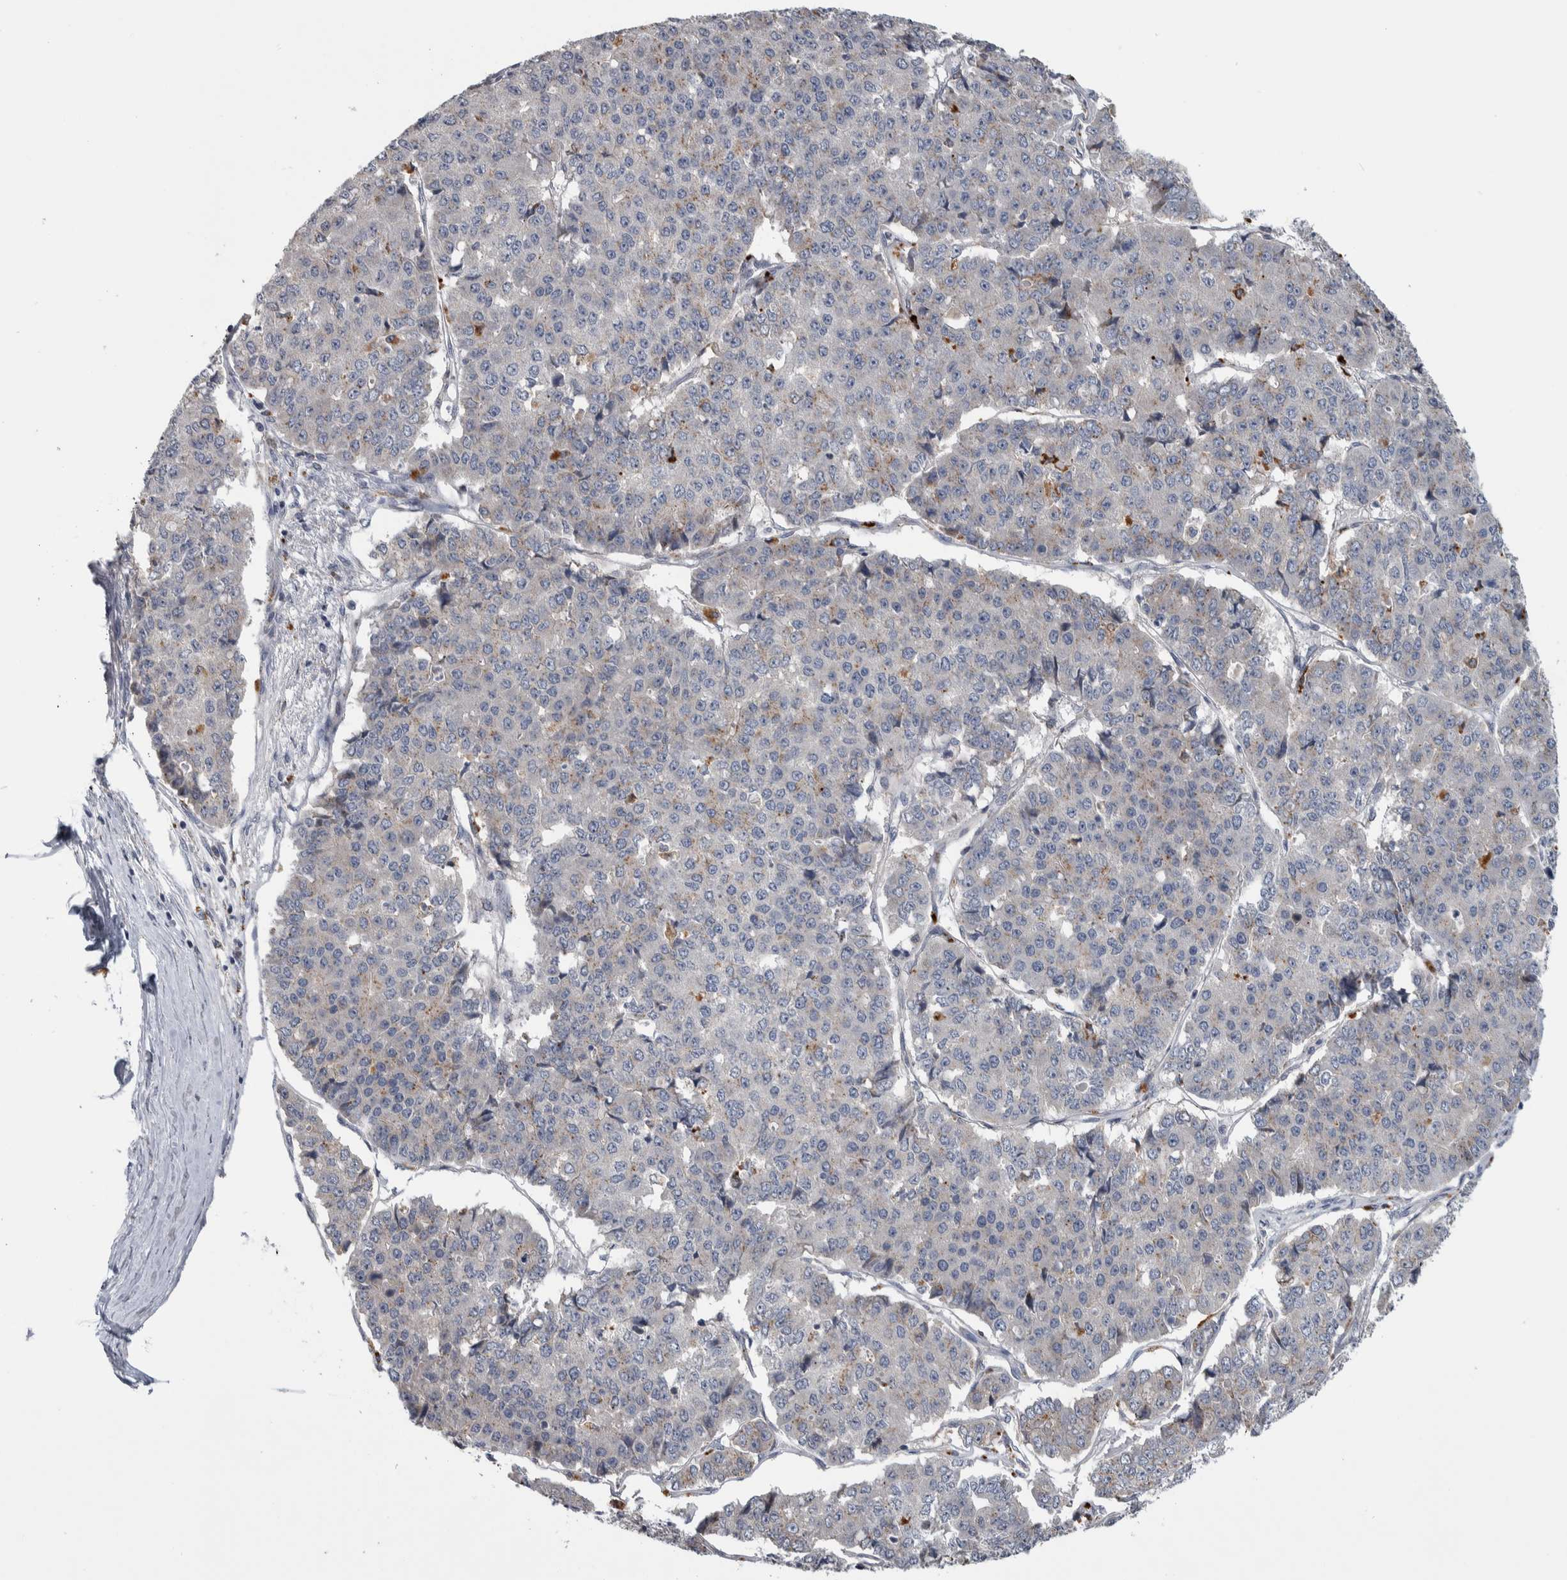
{"staining": {"intensity": "weak", "quantity": "<25%", "location": "cytoplasmic/membranous"}, "tissue": "pancreatic cancer", "cell_type": "Tumor cells", "image_type": "cancer", "snomed": [{"axis": "morphology", "description": "Adenocarcinoma, NOS"}, {"axis": "topography", "description": "Pancreas"}], "caption": "A histopathology image of human pancreatic cancer (adenocarcinoma) is negative for staining in tumor cells.", "gene": "FAM83G", "patient": {"sex": "male", "age": 50}}